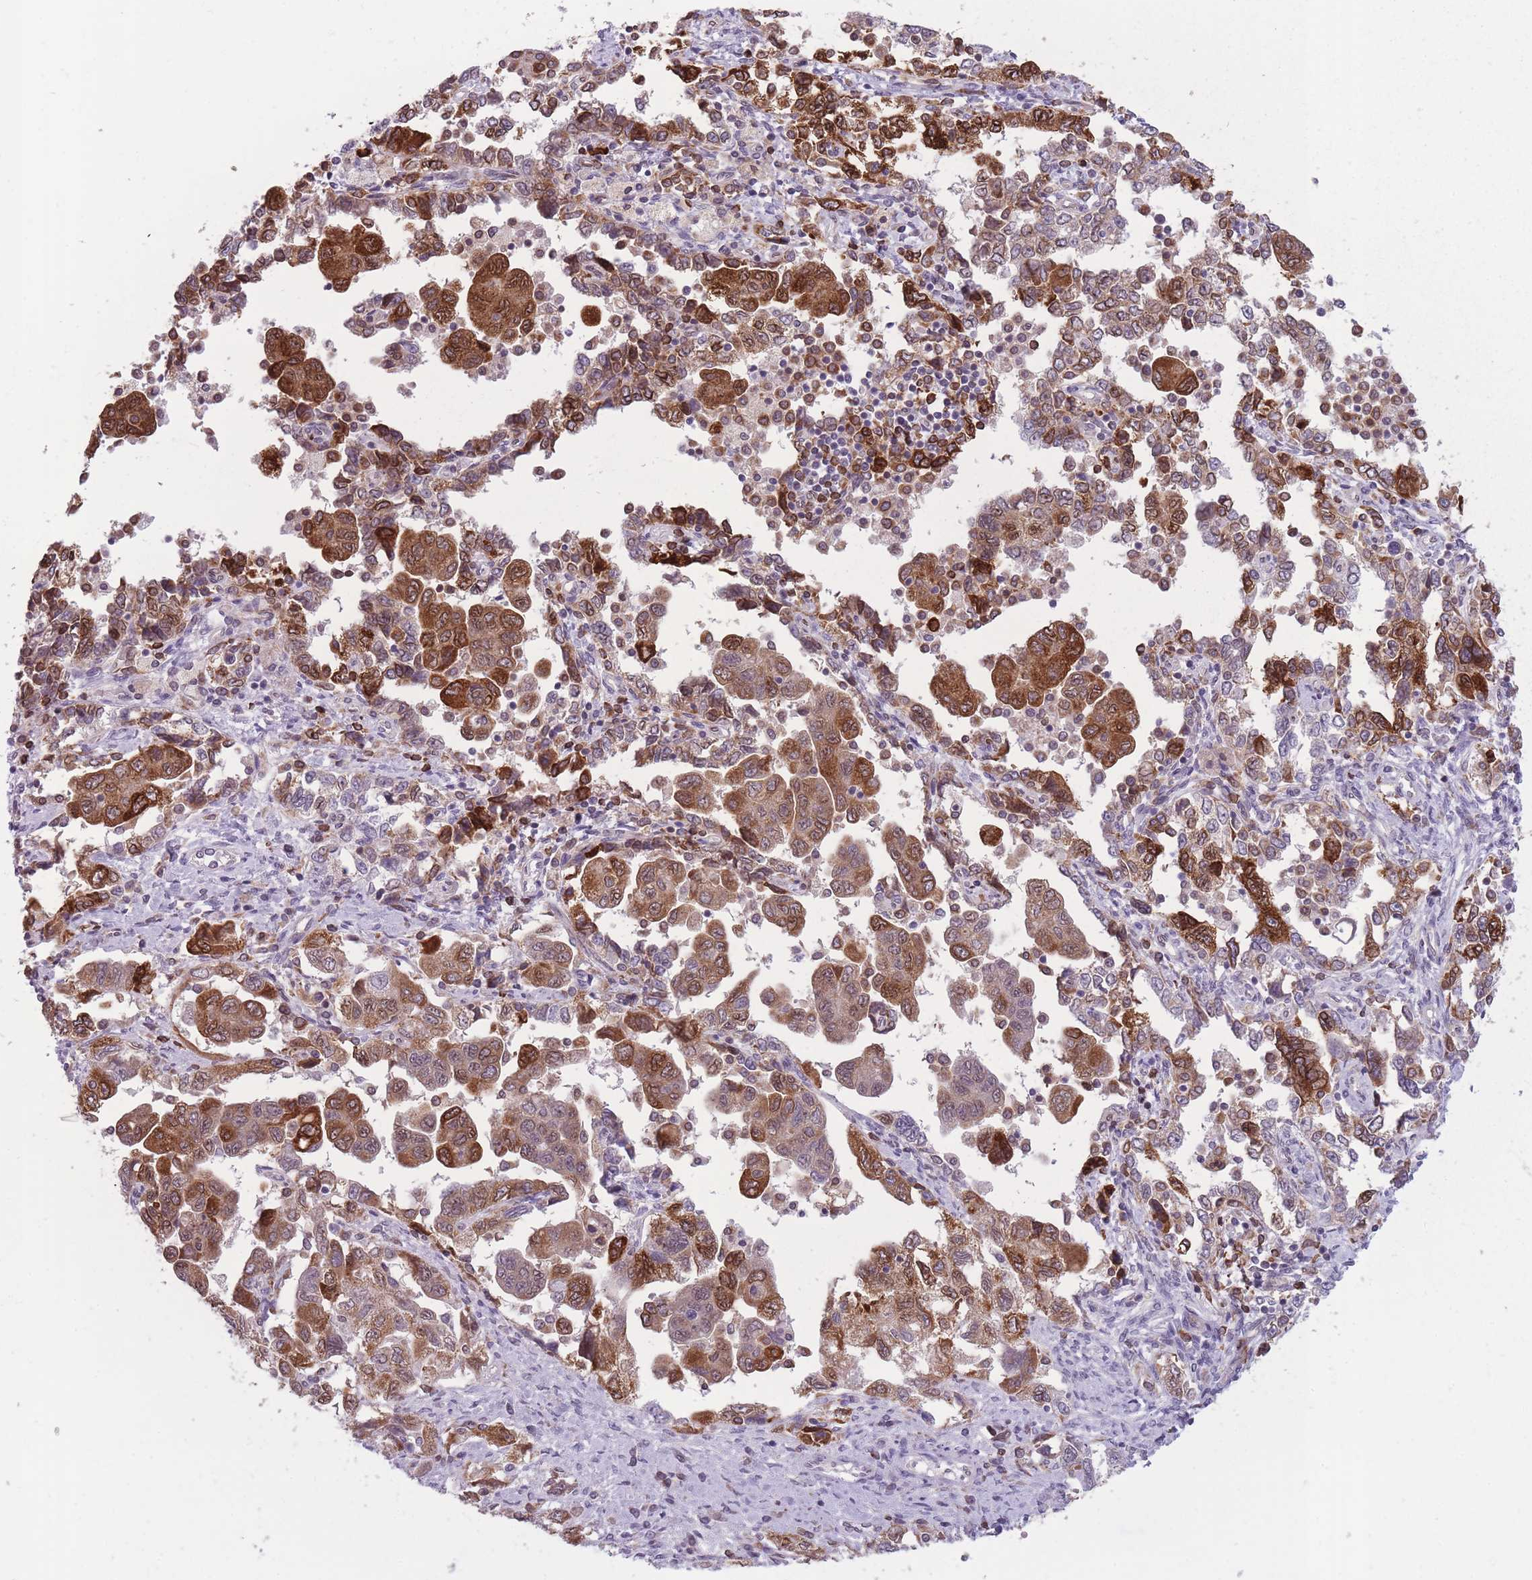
{"staining": {"intensity": "strong", "quantity": "25%-75%", "location": "cytoplasmic/membranous,nuclear"}, "tissue": "ovarian cancer", "cell_type": "Tumor cells", "image_type": "cancer", "snomed": [{"axis": "morphology", "description": "Carcinoma, NOS"}, {"axis": "morphology", "description": "Cystadenocarcinoma, serous, NOS"}, {"axis": "topography", "description": "Ovary"}], "caption": "Ovarian cancer stained with DAB immunohistochemistry exhibits high levels of strong cytoplasmic/membranous and nuclear staining in approximately 25%-75% of tumor cells.", "gene": "TMEM121", "patient": {"sex": "female", "age": 69}}